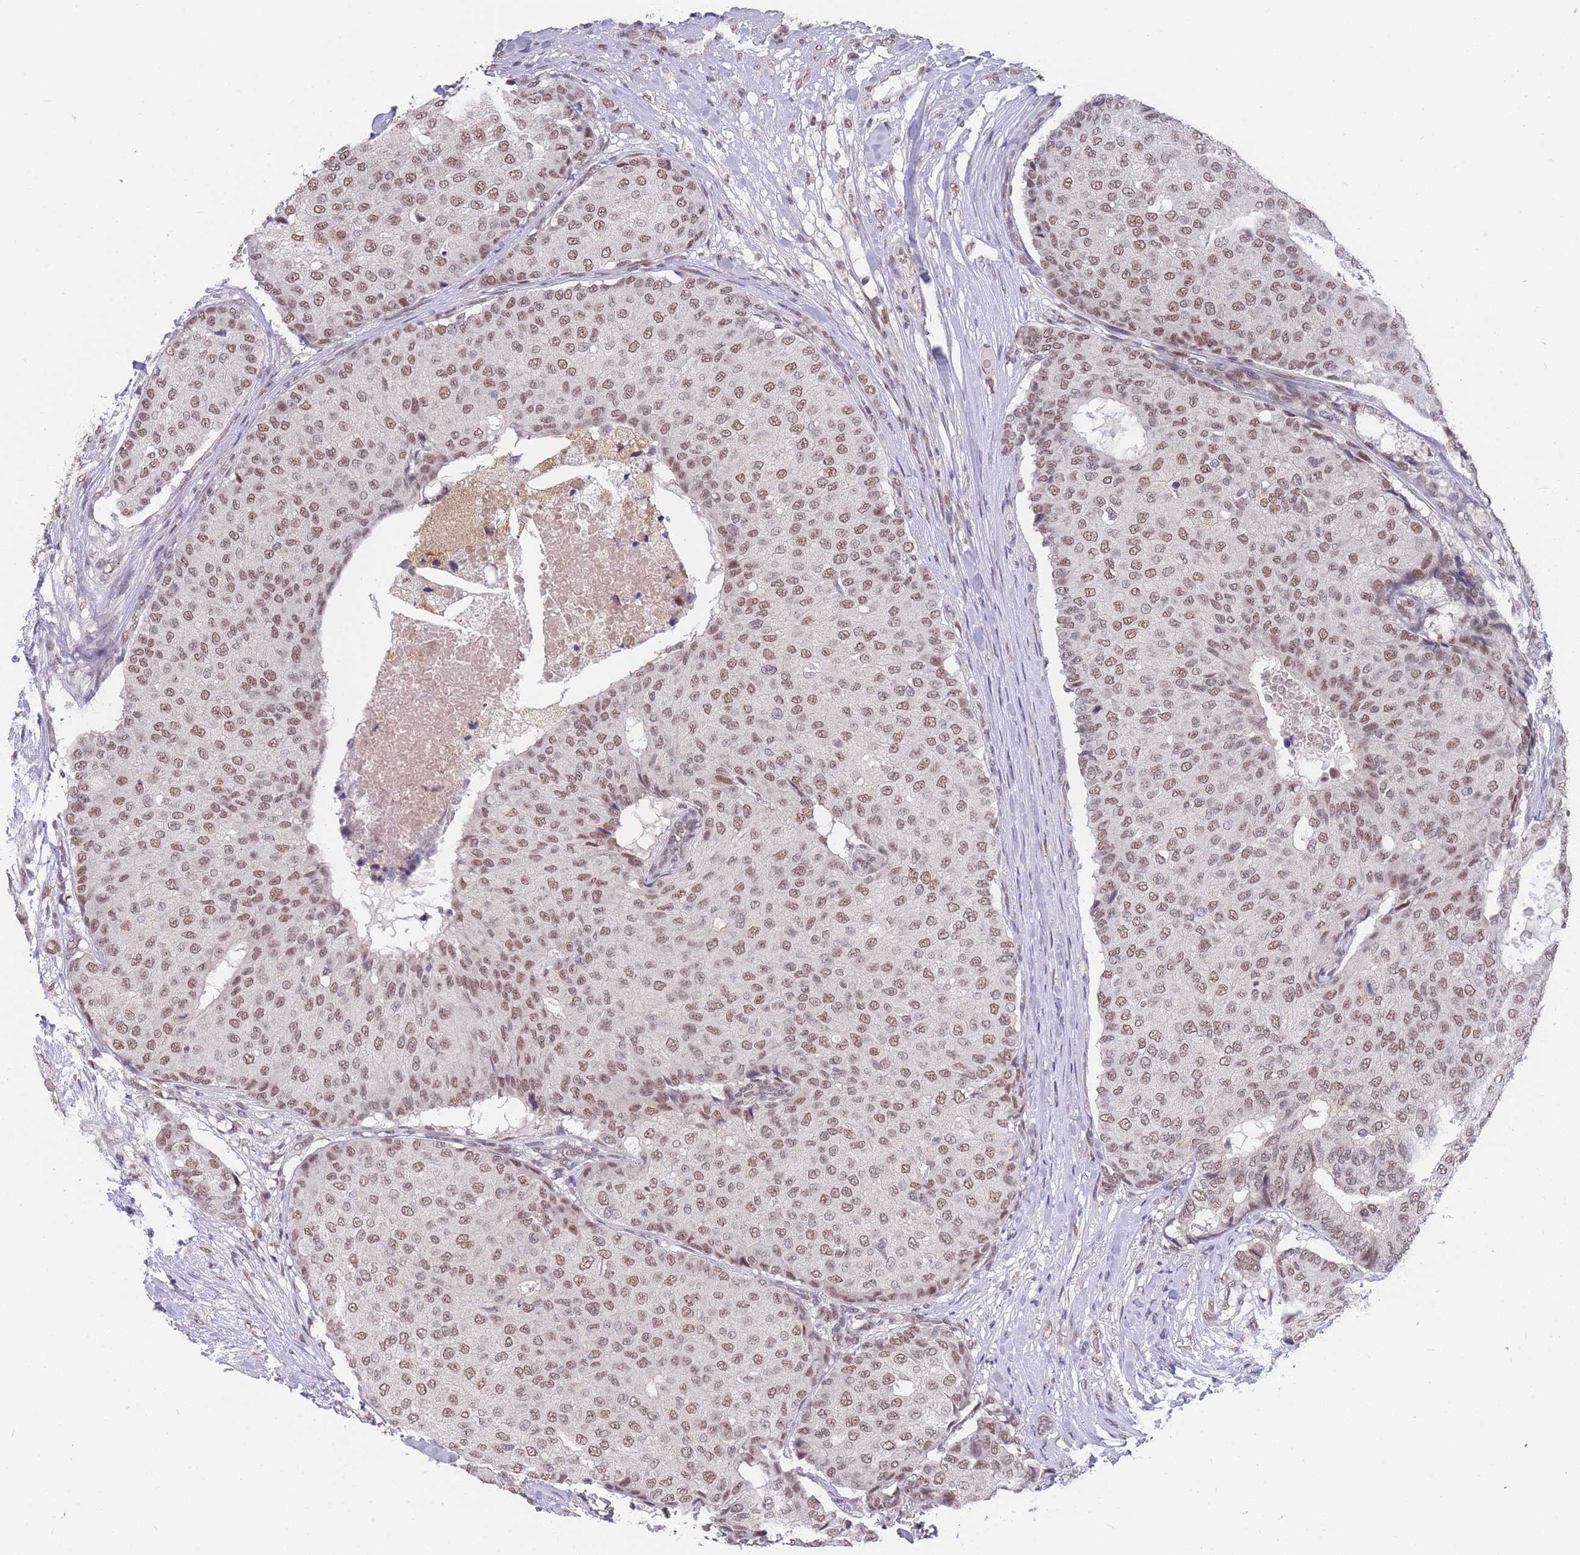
{"staining": {"intensity": "moderate", "quantity": "25%-75%", "location": "nuclear"}, "tissue": "breast cancer", "cell_type": "Tumor cells", "image_type": "cancer", "snomed": [{"axis": "morphology", "description": "Duct carcinoma"}, {"axis": "topography", "description": "Breast"}], "caption": "Infiltrating ductal carcinoma (breast) stained with DAB immunohistochemistry demonstrates medium levels of moderate nuclear staining in approximately 25%-75% of tumor cells.", "gene": "SNRPA1", "patient": {"sex": "female", "age": 75}}